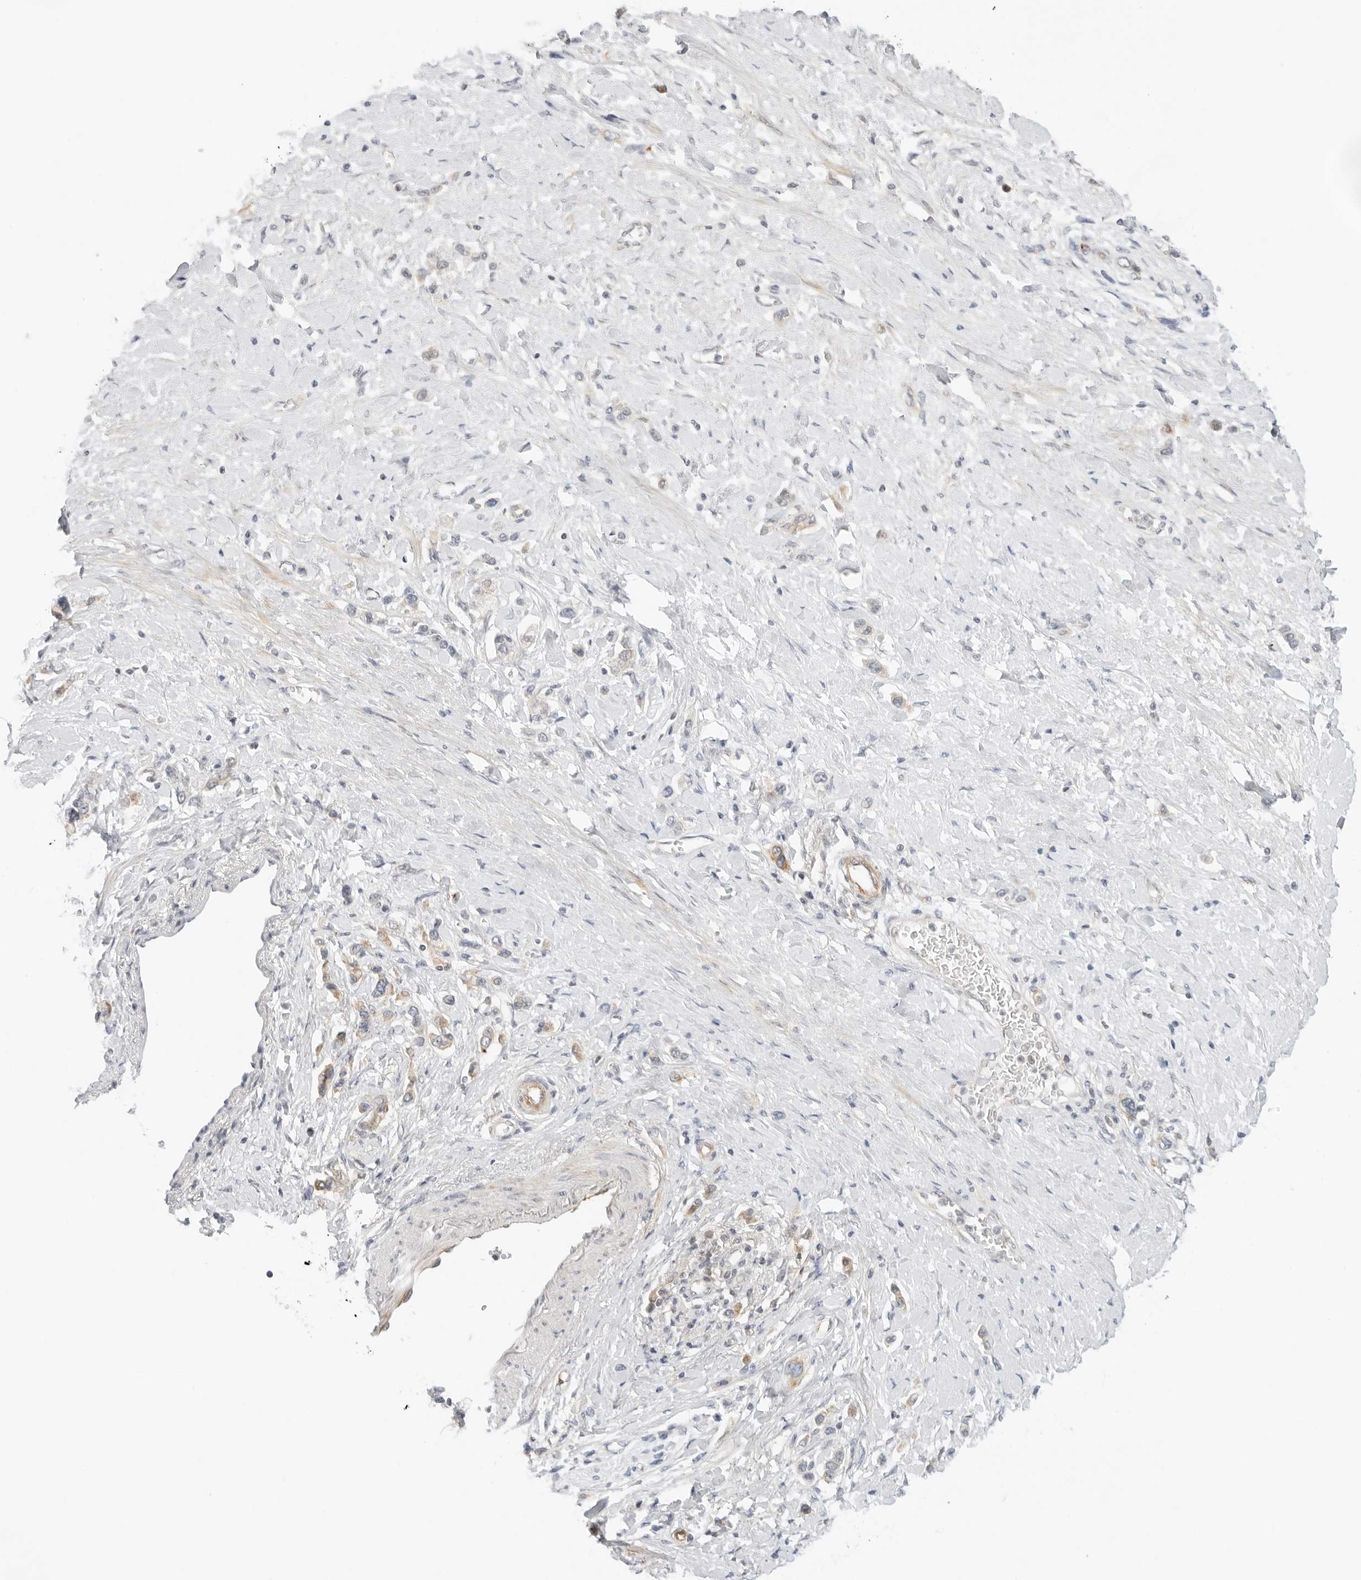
{"staining": {"intensity": "negative", "quantity": "none", "location": "none"}, "tissue": "stomach cancer", "cell_type": "Tumor cells", "image_type": "cancer", "snomed": [{"axis": "morphology", "description": "Adenocarcinoma, NOS"}, {"axis": "topography", "description": "Stomach"}], "caption": "The histopathology image exhibits no staining of tumor cells in stomach cancer. The staining is performed using DAB brown chromogen with nuclei counter-stained in using hematoxylin.", "gene": "OSCP1", "patient": {"sex": "female", "age": 65}}